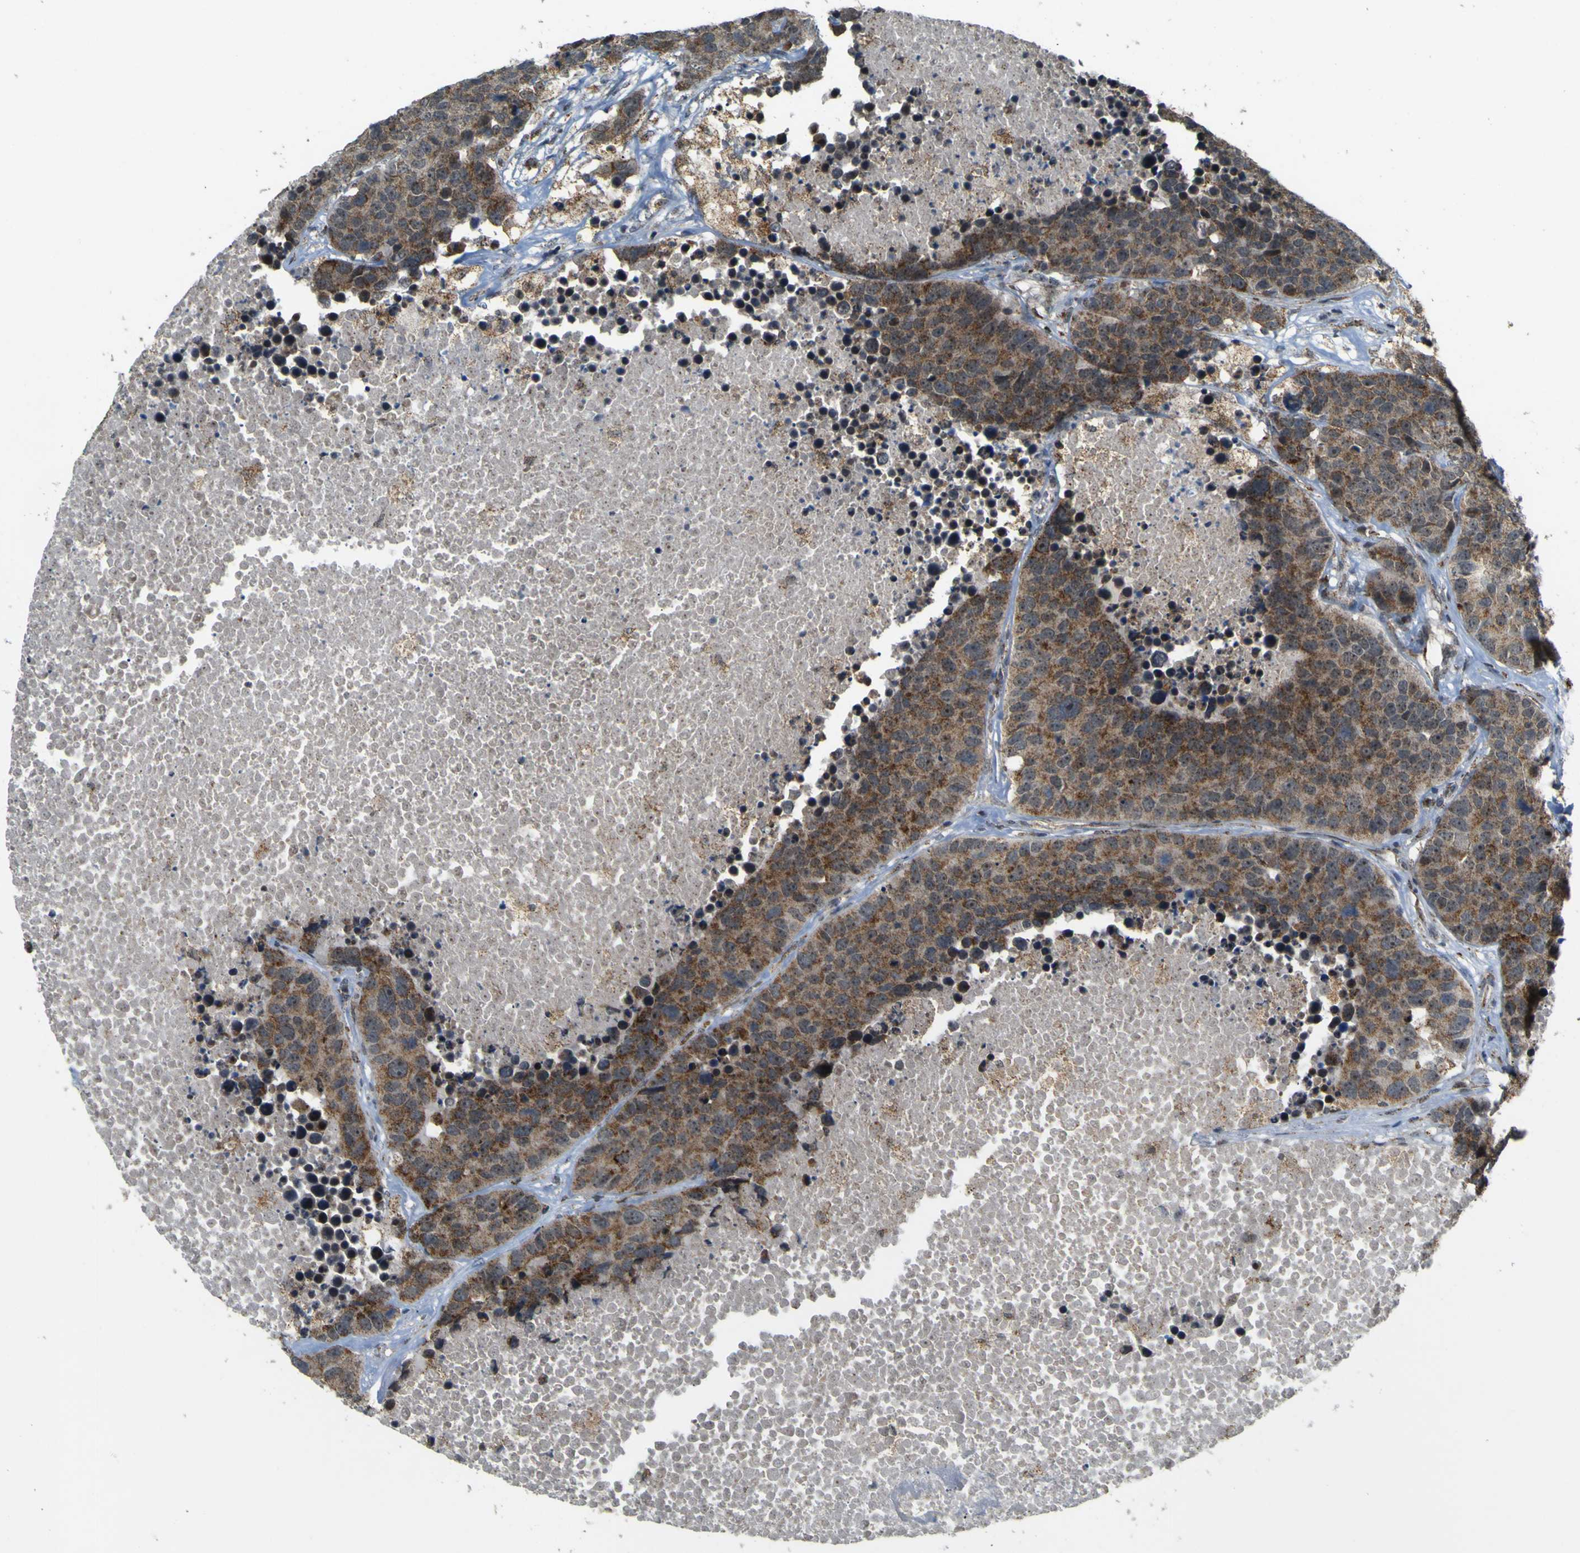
{"staining": {"intensity": "moderate", "quantity": ">75%", "location": "cytoplasmic/membranous"}, "tissue": "carcinoid", "cell_type": "Tumor cells", "image_type": "cancer", "snomed": [{"axis": "morphology", "description": "Carcinoid, malignant, NOS"}, {"axis": "topography", "description": "Lung"}], "caption": "Human carcinoid stained with a brown dye exhibits moderate cytoplasmic/membranous positive staining in approximately >75% of tumor cells.", "gene": "ACBD5", "patient": {"sex": "male", "age": 60}}